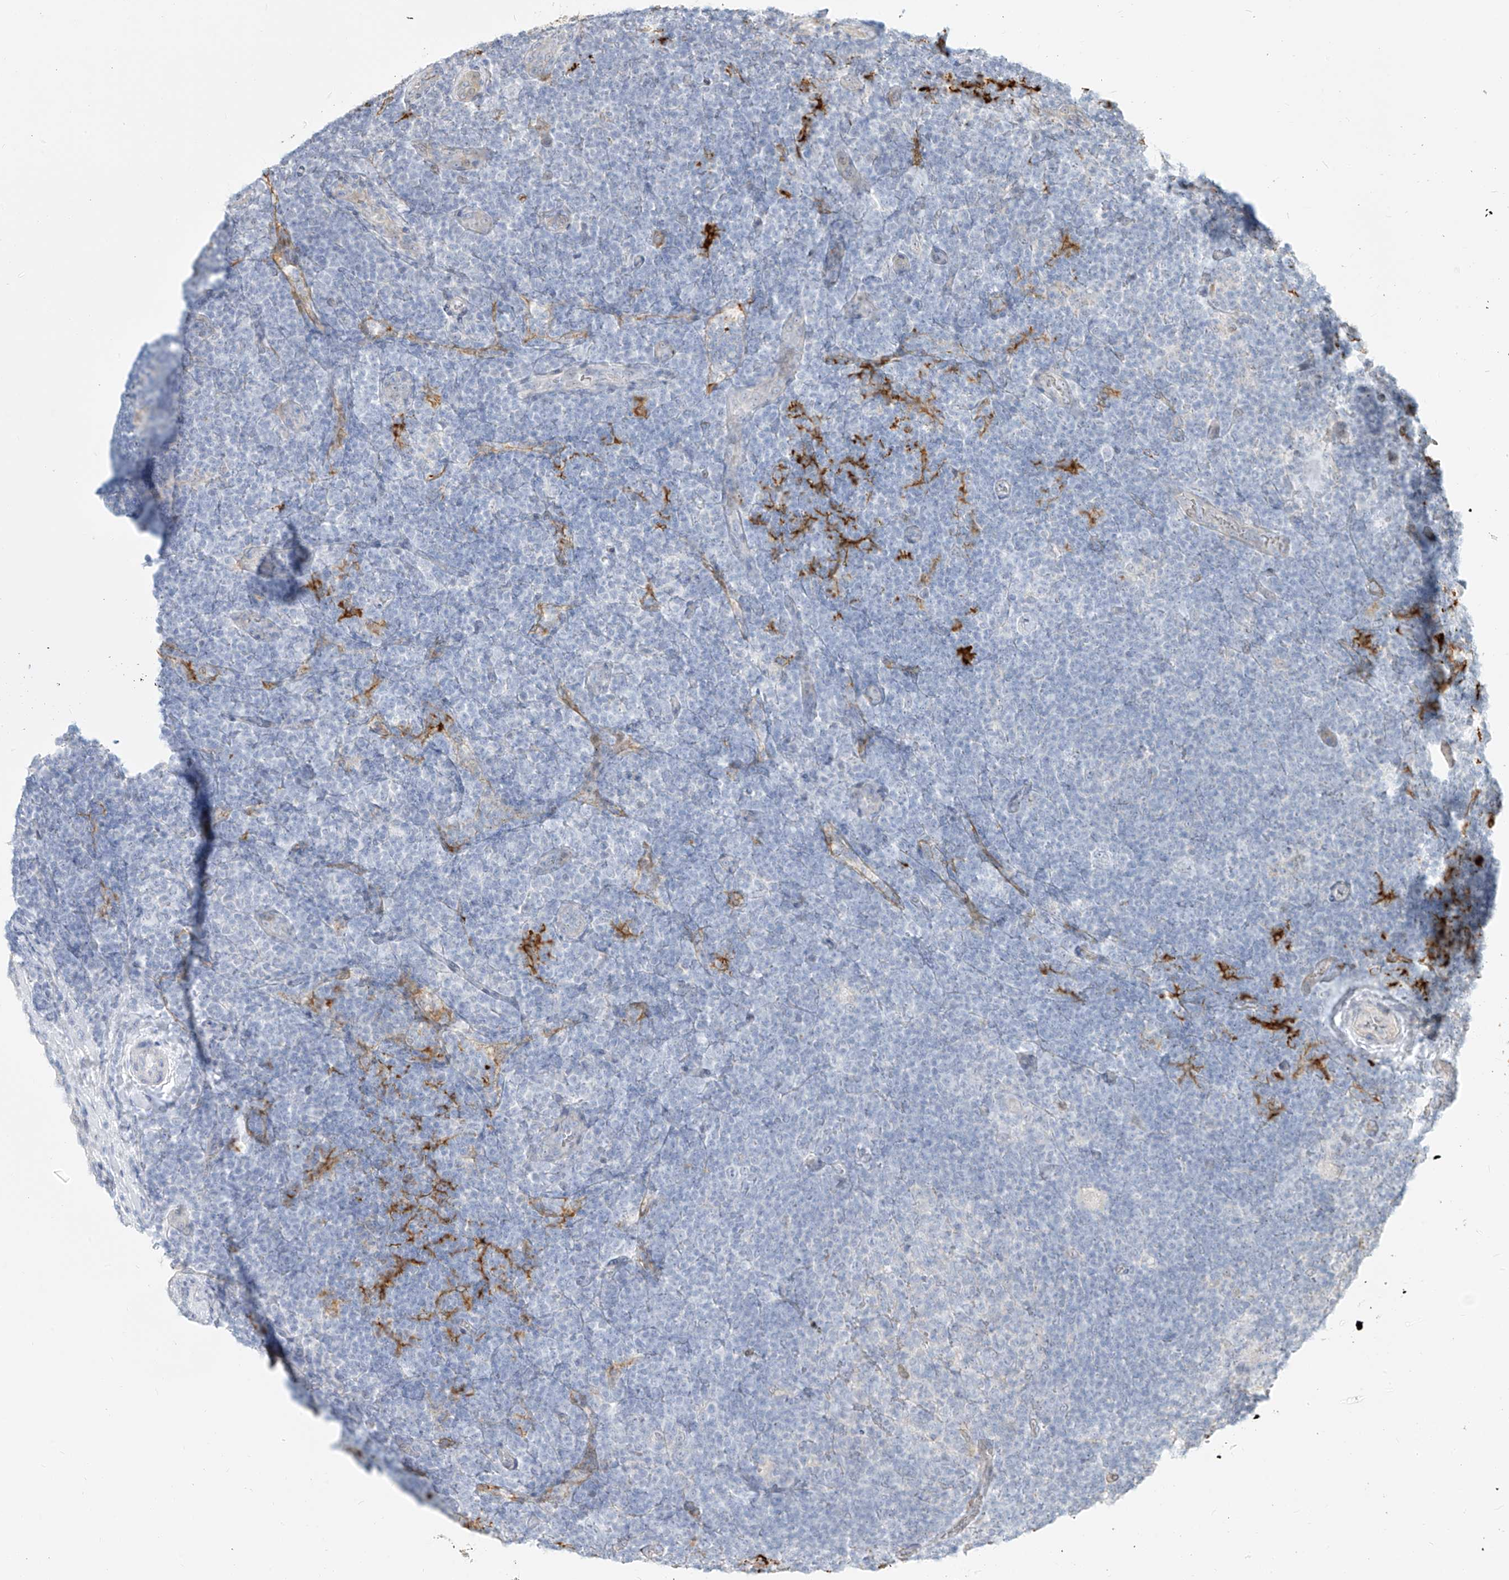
{"staining": {"intensity": "negative", "quantity": "none", "location": "none"}, "tissue": "lymphoma", "cell_type": "Tumor cells", "image_type": "cancer", "snomed": [{"axis": "morphology", "description": "Hodgkin's disease, NOS"}, {"axis": "topography", "description": "Lymph node"}], "caption": "Tumor cells show no significant protein expression in lymphoma. (Stains: DAB immunohistochemistry with hematoxylin counter stain, Microscopy: brightfield microscopy at high magnification).", "gene": "NHSL1", "patient": {"sex": "female", "age": 57}}